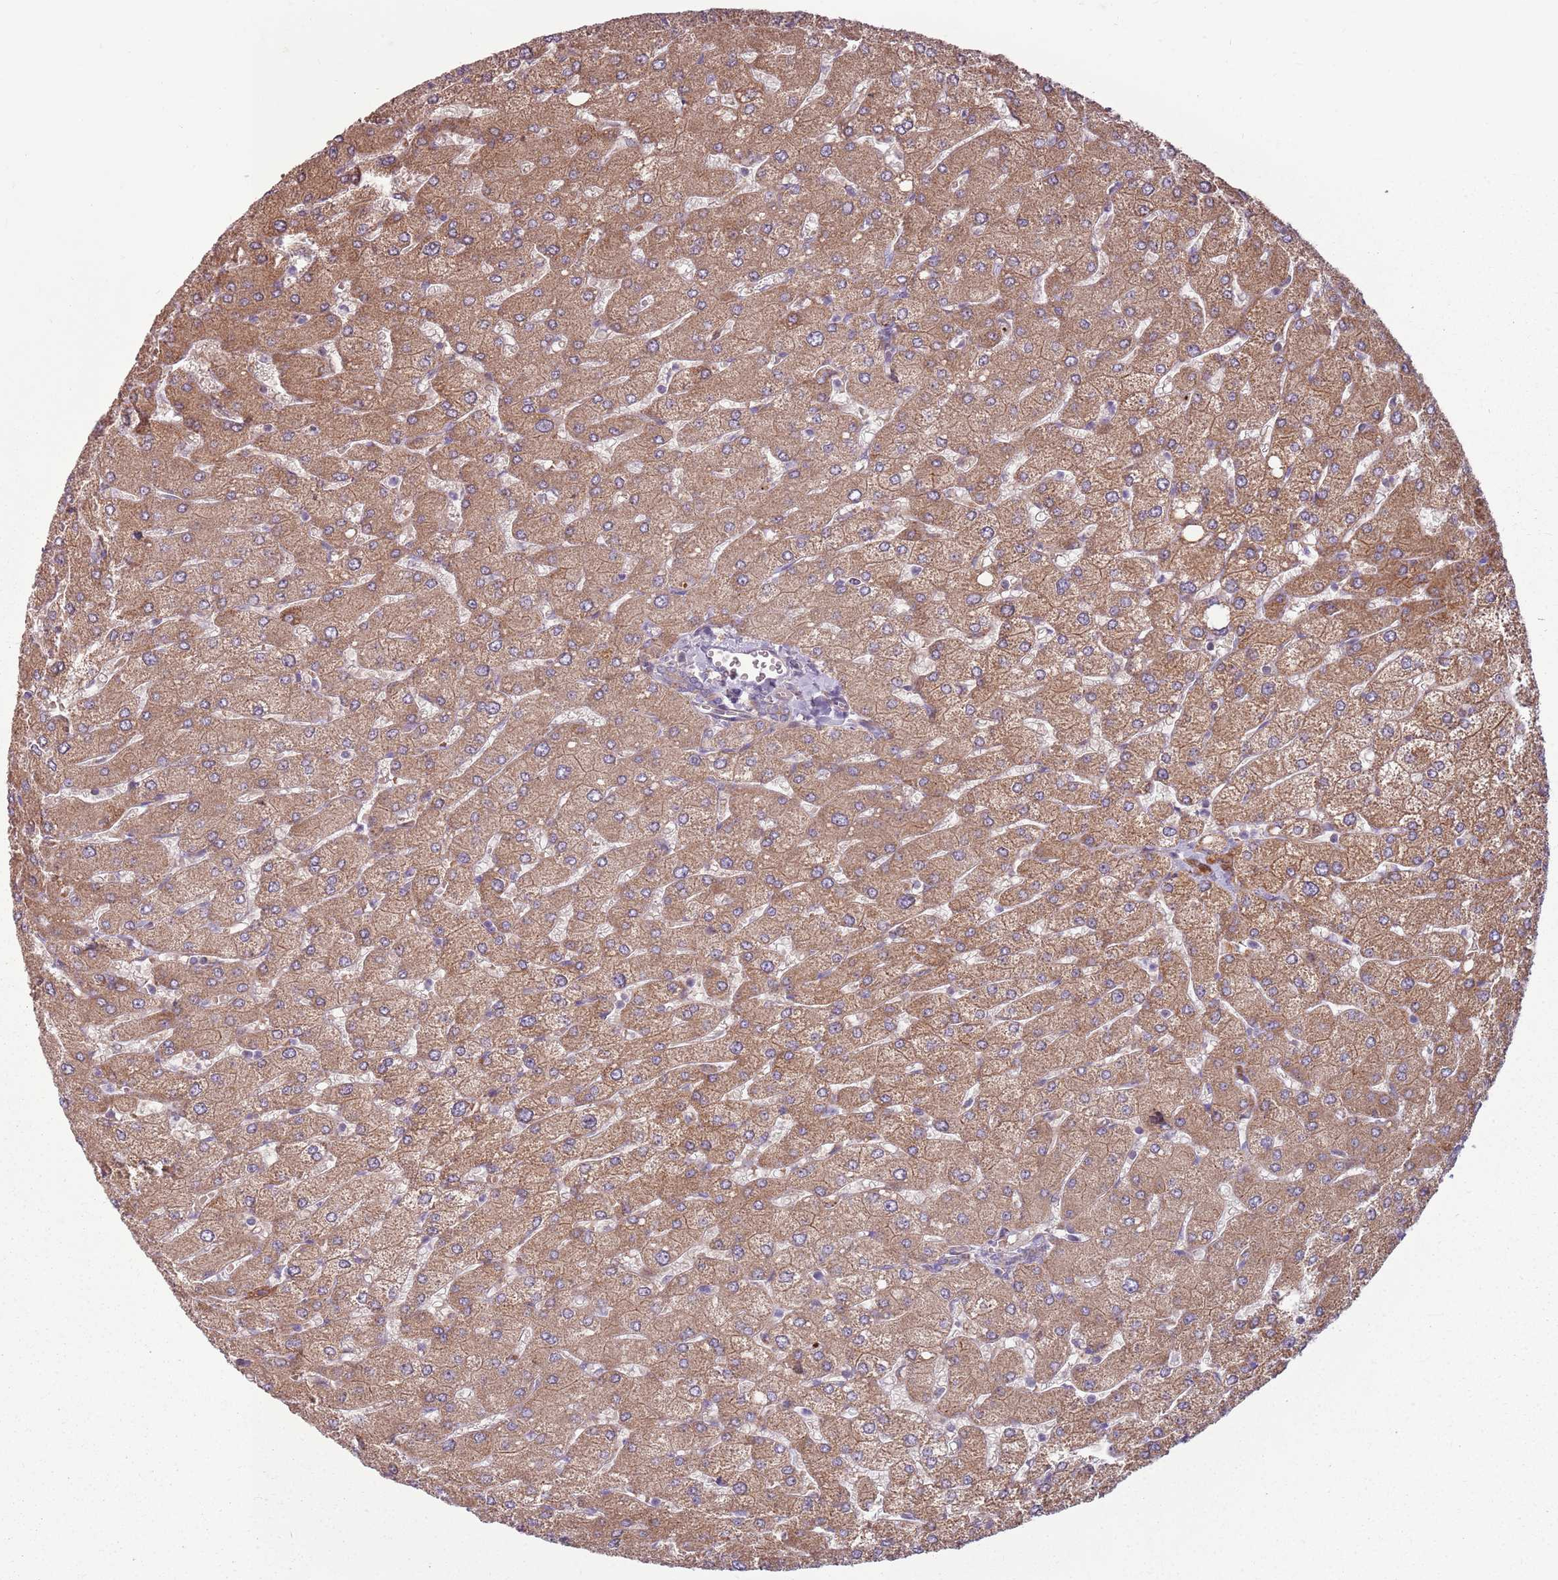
{"staining": {"intensity": "weak", "quantity": "25%-75%", "location": "cytoplasmic/membranous"}, "tissue": "liver", "cell_type": "Cholangiocytes", "image_type": "normal", "snomed": [{"axis": "morphology", "description": "Normal tissue, NOS"}, {"axis": "topography", "description": "Liver"}], "caption": "Cholangiocytes display low levels of weak cytoplasmic/membranous positivity in about 25%-75% of cells in benign liver.", "gene": "ZNF530", "patient": {"sex": "male", "age": 55}}